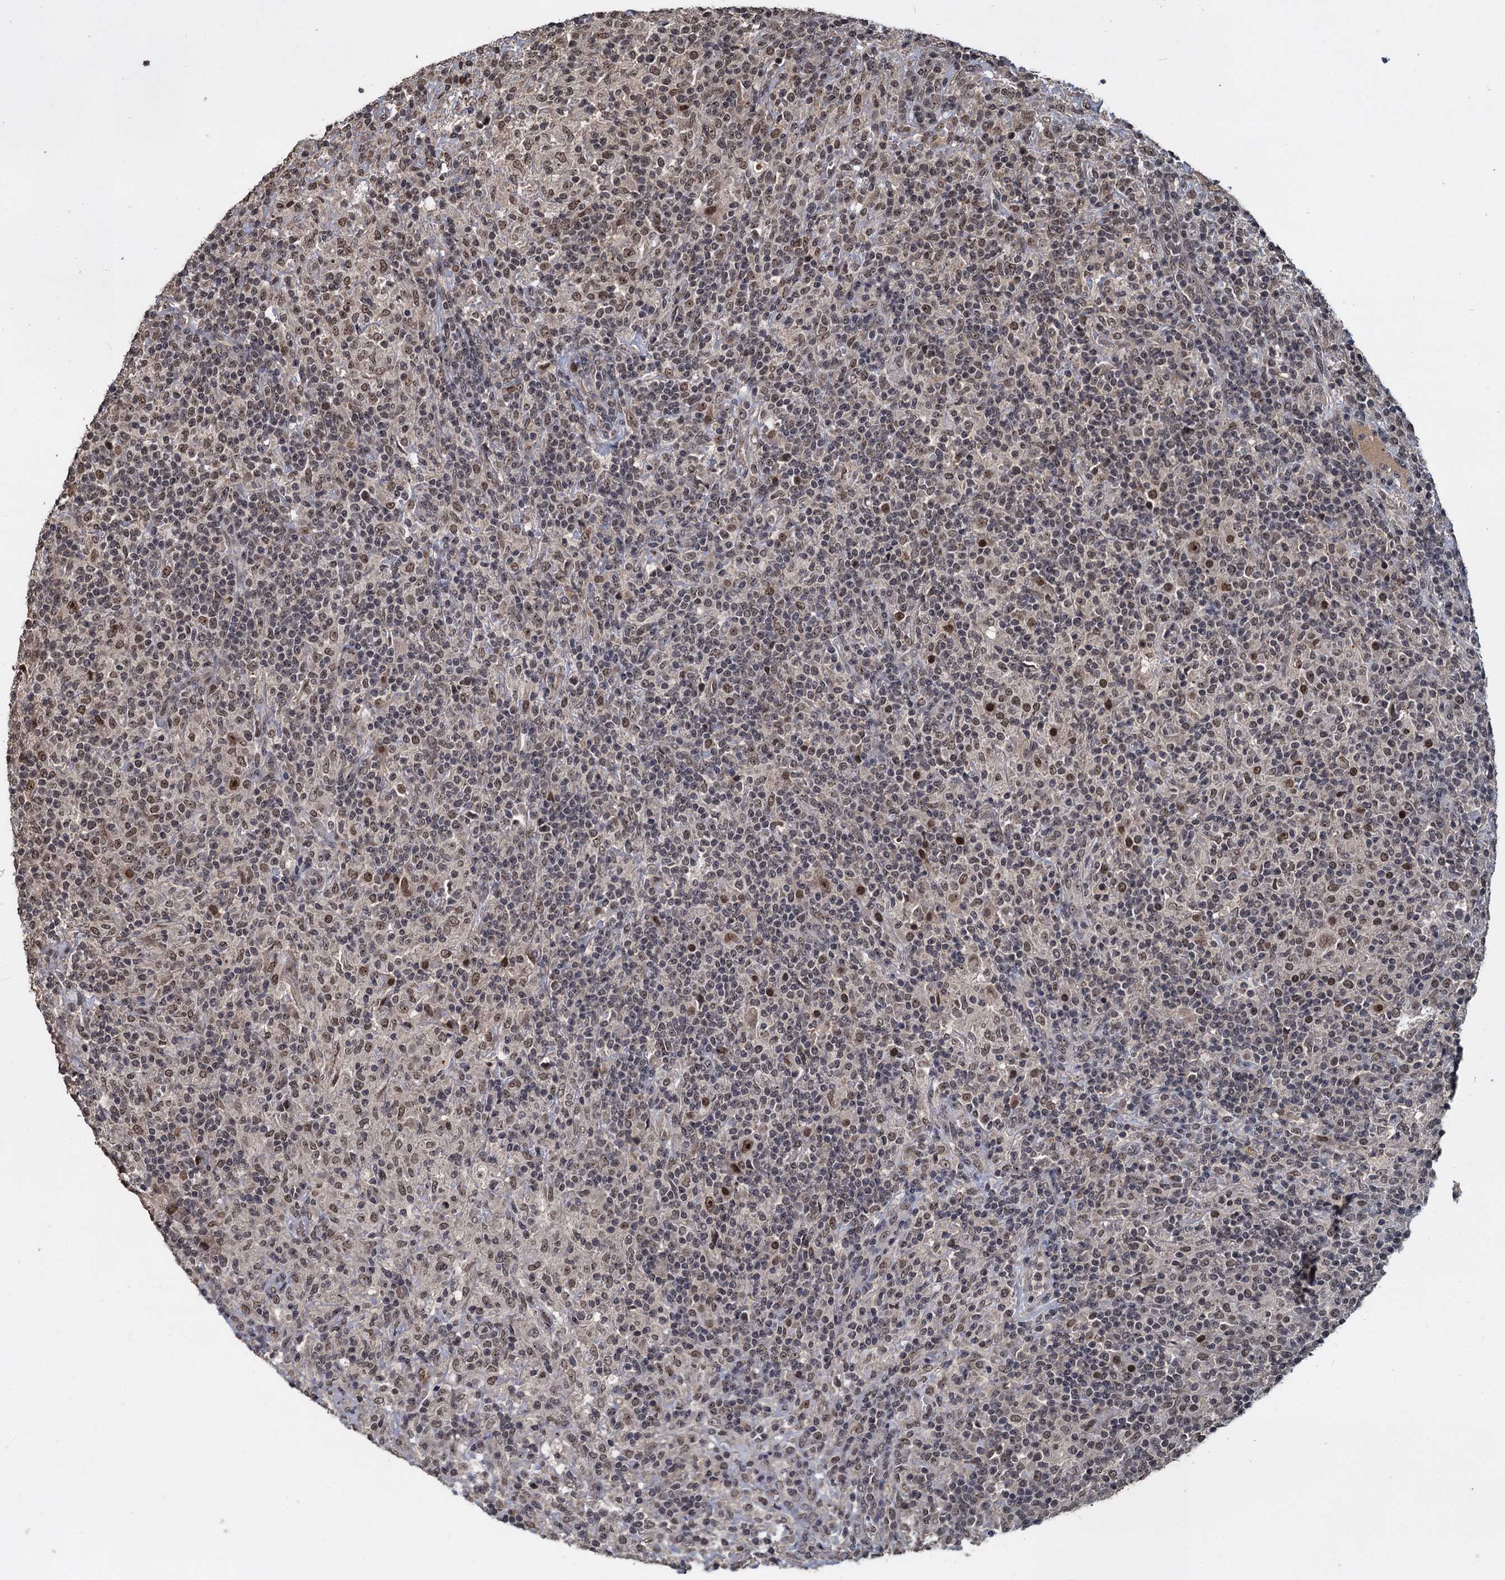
{"staining": {"intensity": "moderate", "quantity": ">75%", "location": "nuclear"}, "tissue": "lymphoma", "cell_type": "Tumor cells", "image_type": "cancer", "snomed": [{"axis": "morphology", "description": "Hodgkin's disease, NOS"}, {"axis": "topography", "description": "Lymph node"}], "caption": "Human Hodgkin's disease stained with a brown dye displays moderate nuclear positive expression in about >75% of tumor cells.", "gene": "FAM216B", "patient": {"sex": "male", "age": 70}}